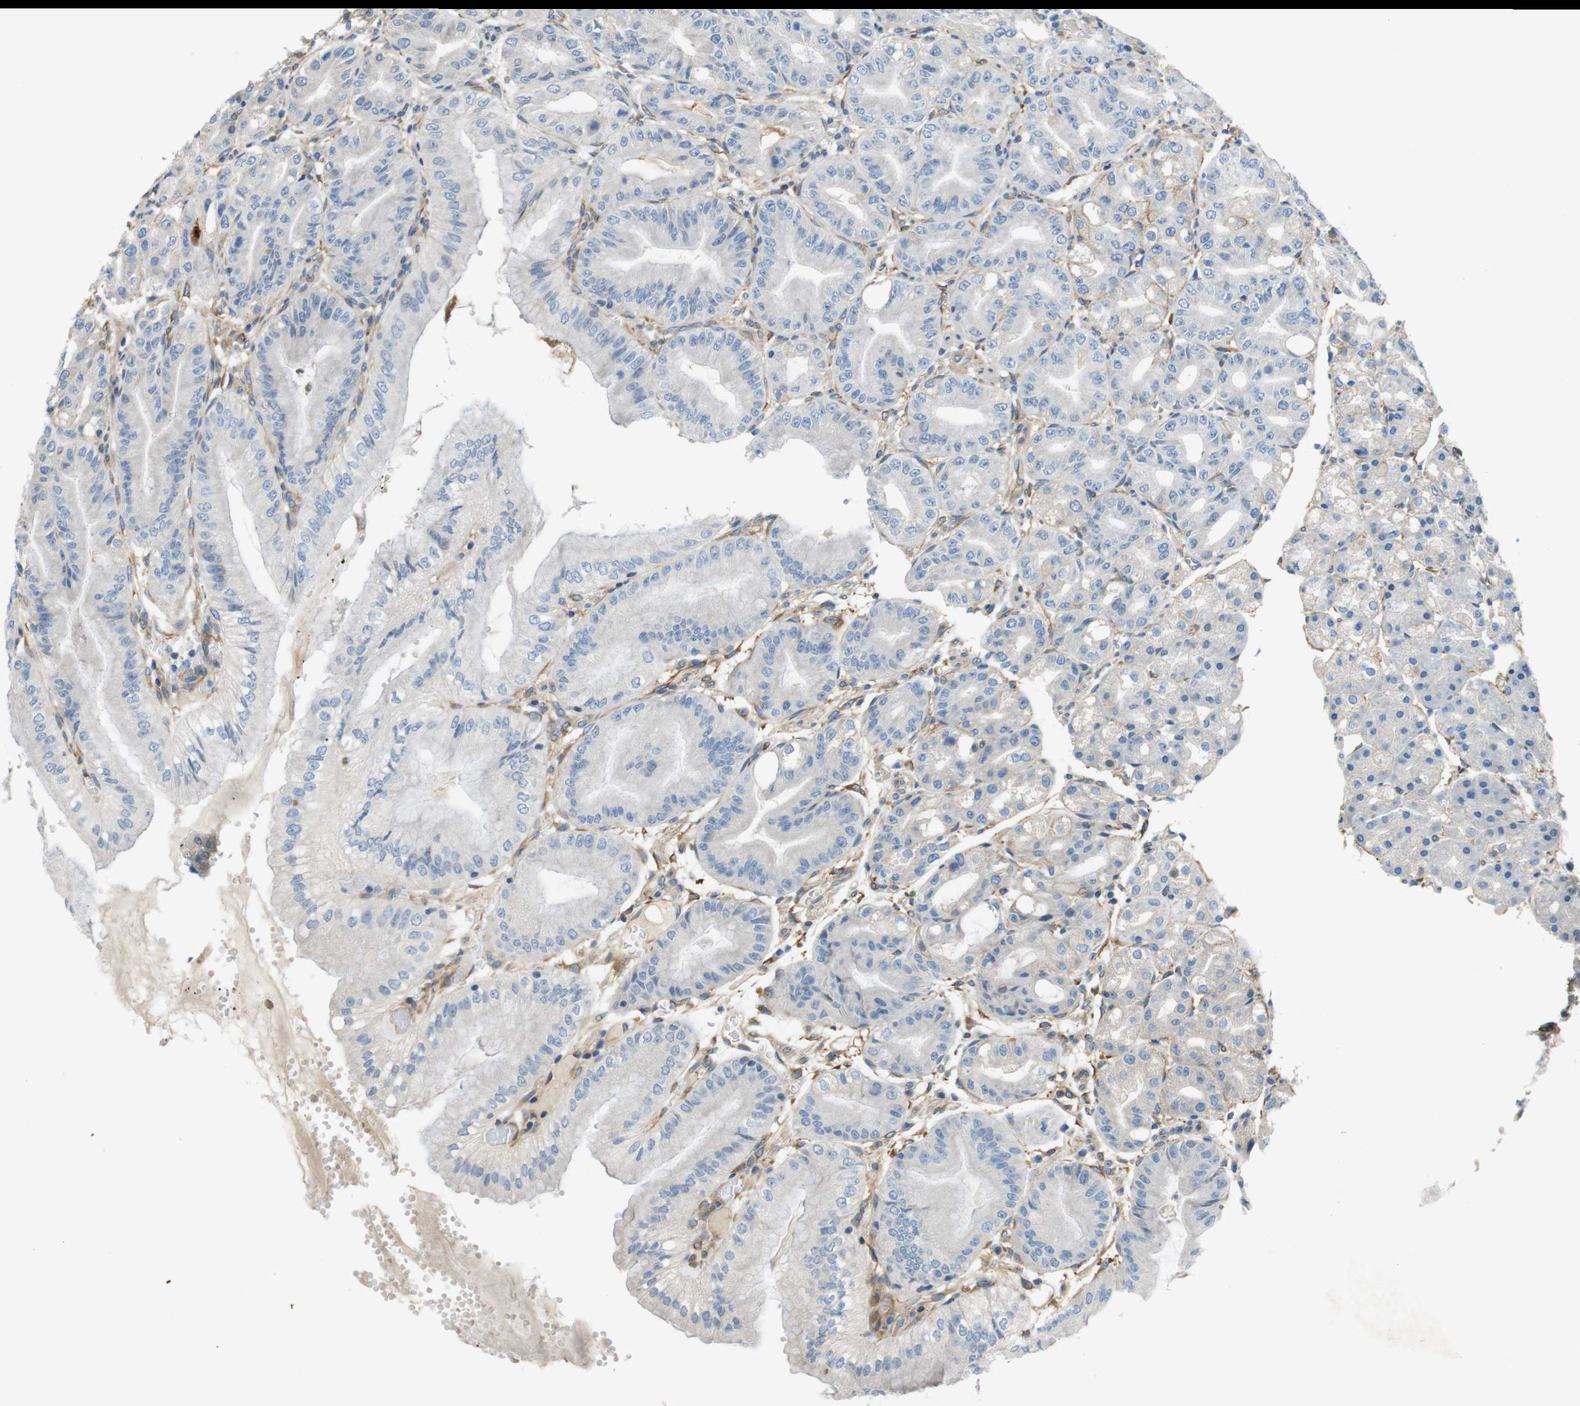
{"staining": {"intensity": "negative", "quantity": "none", "location": "none"}, "tissue": "stomach", "cell_type": "Glandular cells", "image_type": "normal", "snomed": [{"axis": "morphology", "description": "Normal tissue, NOS"}, {"axis": "topography", "description": "Stomach, lower"}], "caption": "Benign stomach was stained to show a protein in brown. There is no significant staining in glandular cells.", "gene": "PCDH10", "patient": {"sex": "male", "age": 71}}